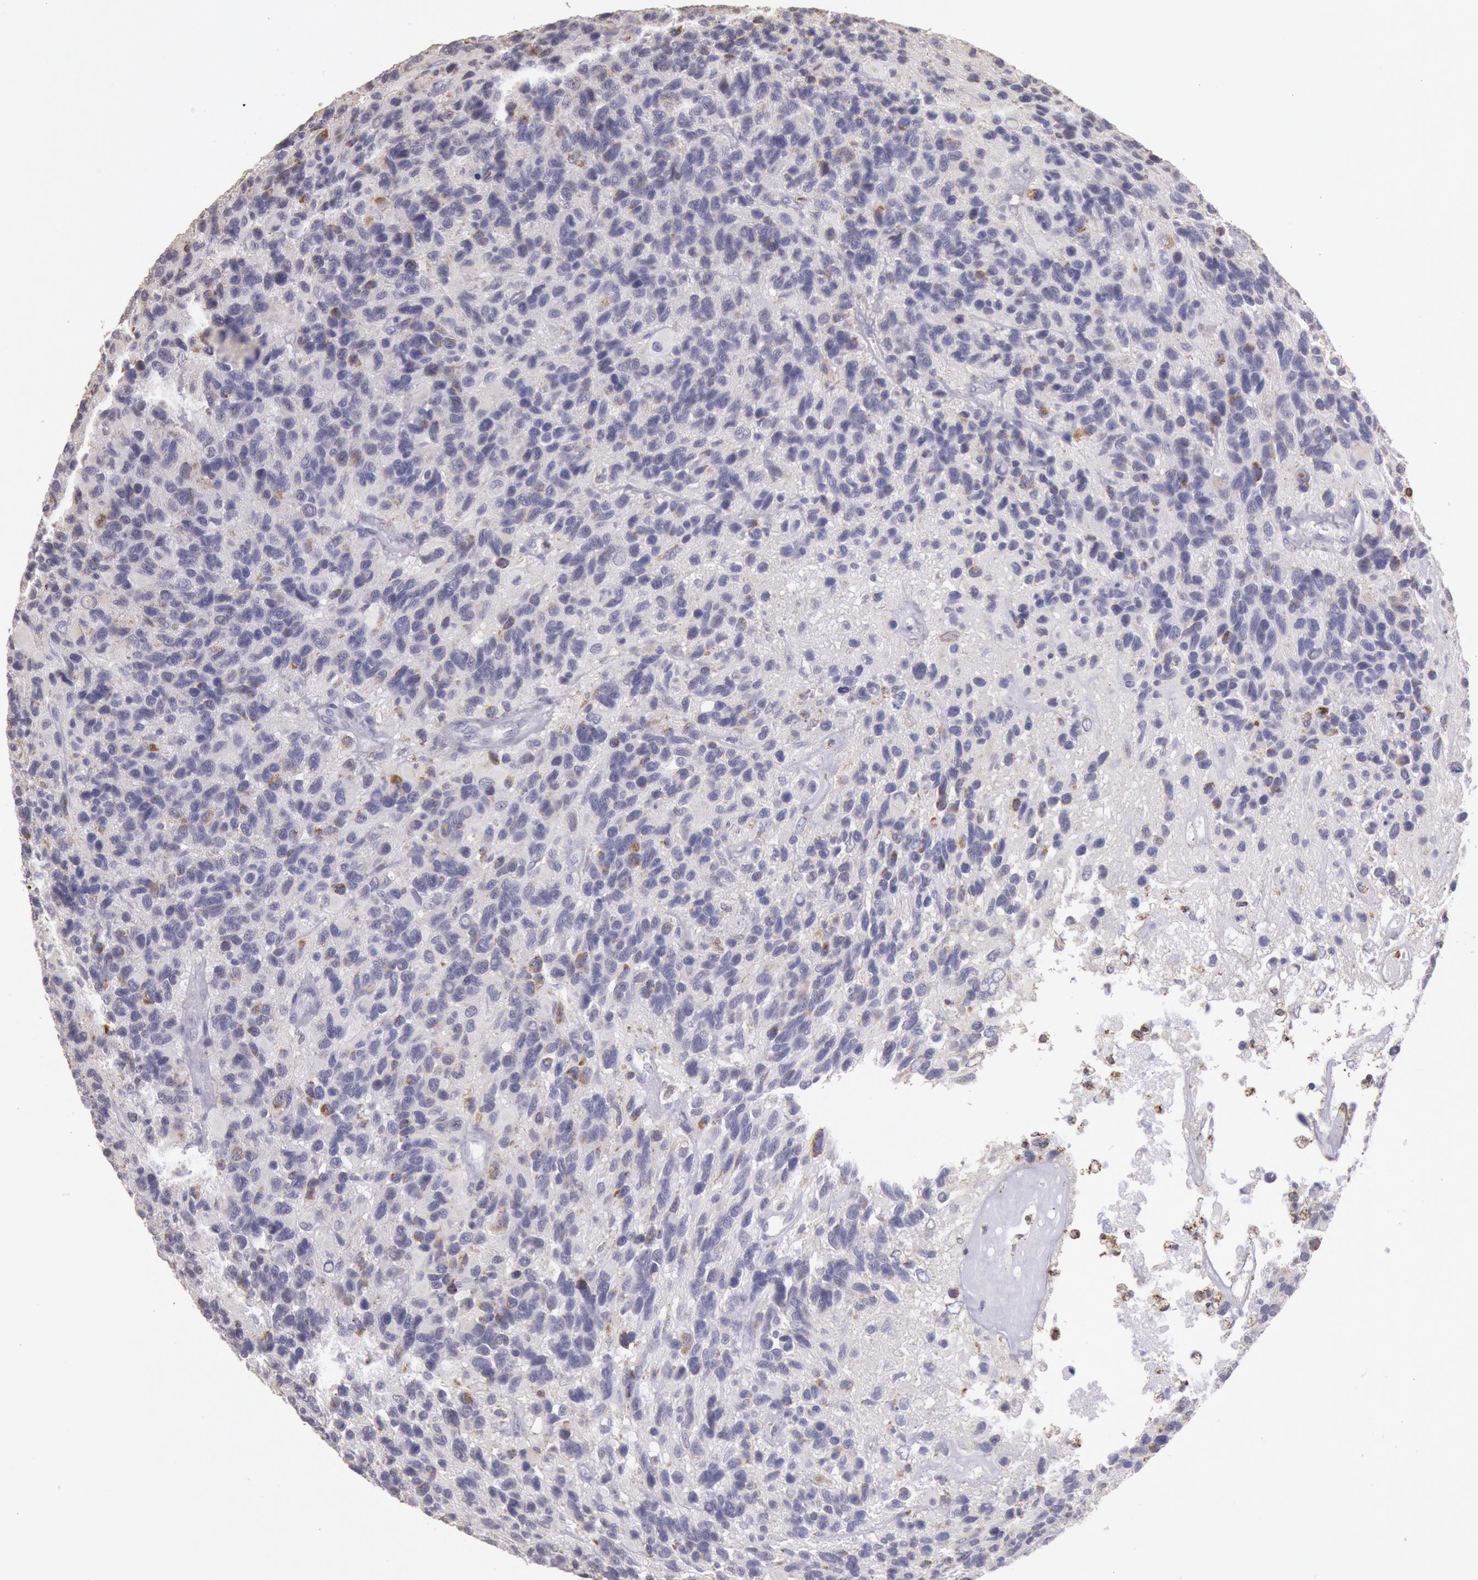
{"staining": {"intensity": "negative", "quantity": "none", "location": "none"}, "tissue": "glioma", "cell_type": "Tumor cells", "image_type": "cancer", "snomed": [{"axis": "morphology", "description": "Glioma, malignant, High grade"}, {"axis": "topography", "description": "Brain"}], "caption": "Tumor cells are negative for brown protein staining in malignant glioma (high-grade). The staining was performed using DAB (3,3'-diaminobenzidine) to visualize the protein expression in brown, while the nuclei were stained in blue with hematoxylin (Magnification: 20x).", "gene": "FRMD6", "patient": {"sex": "male", "age": 77}}